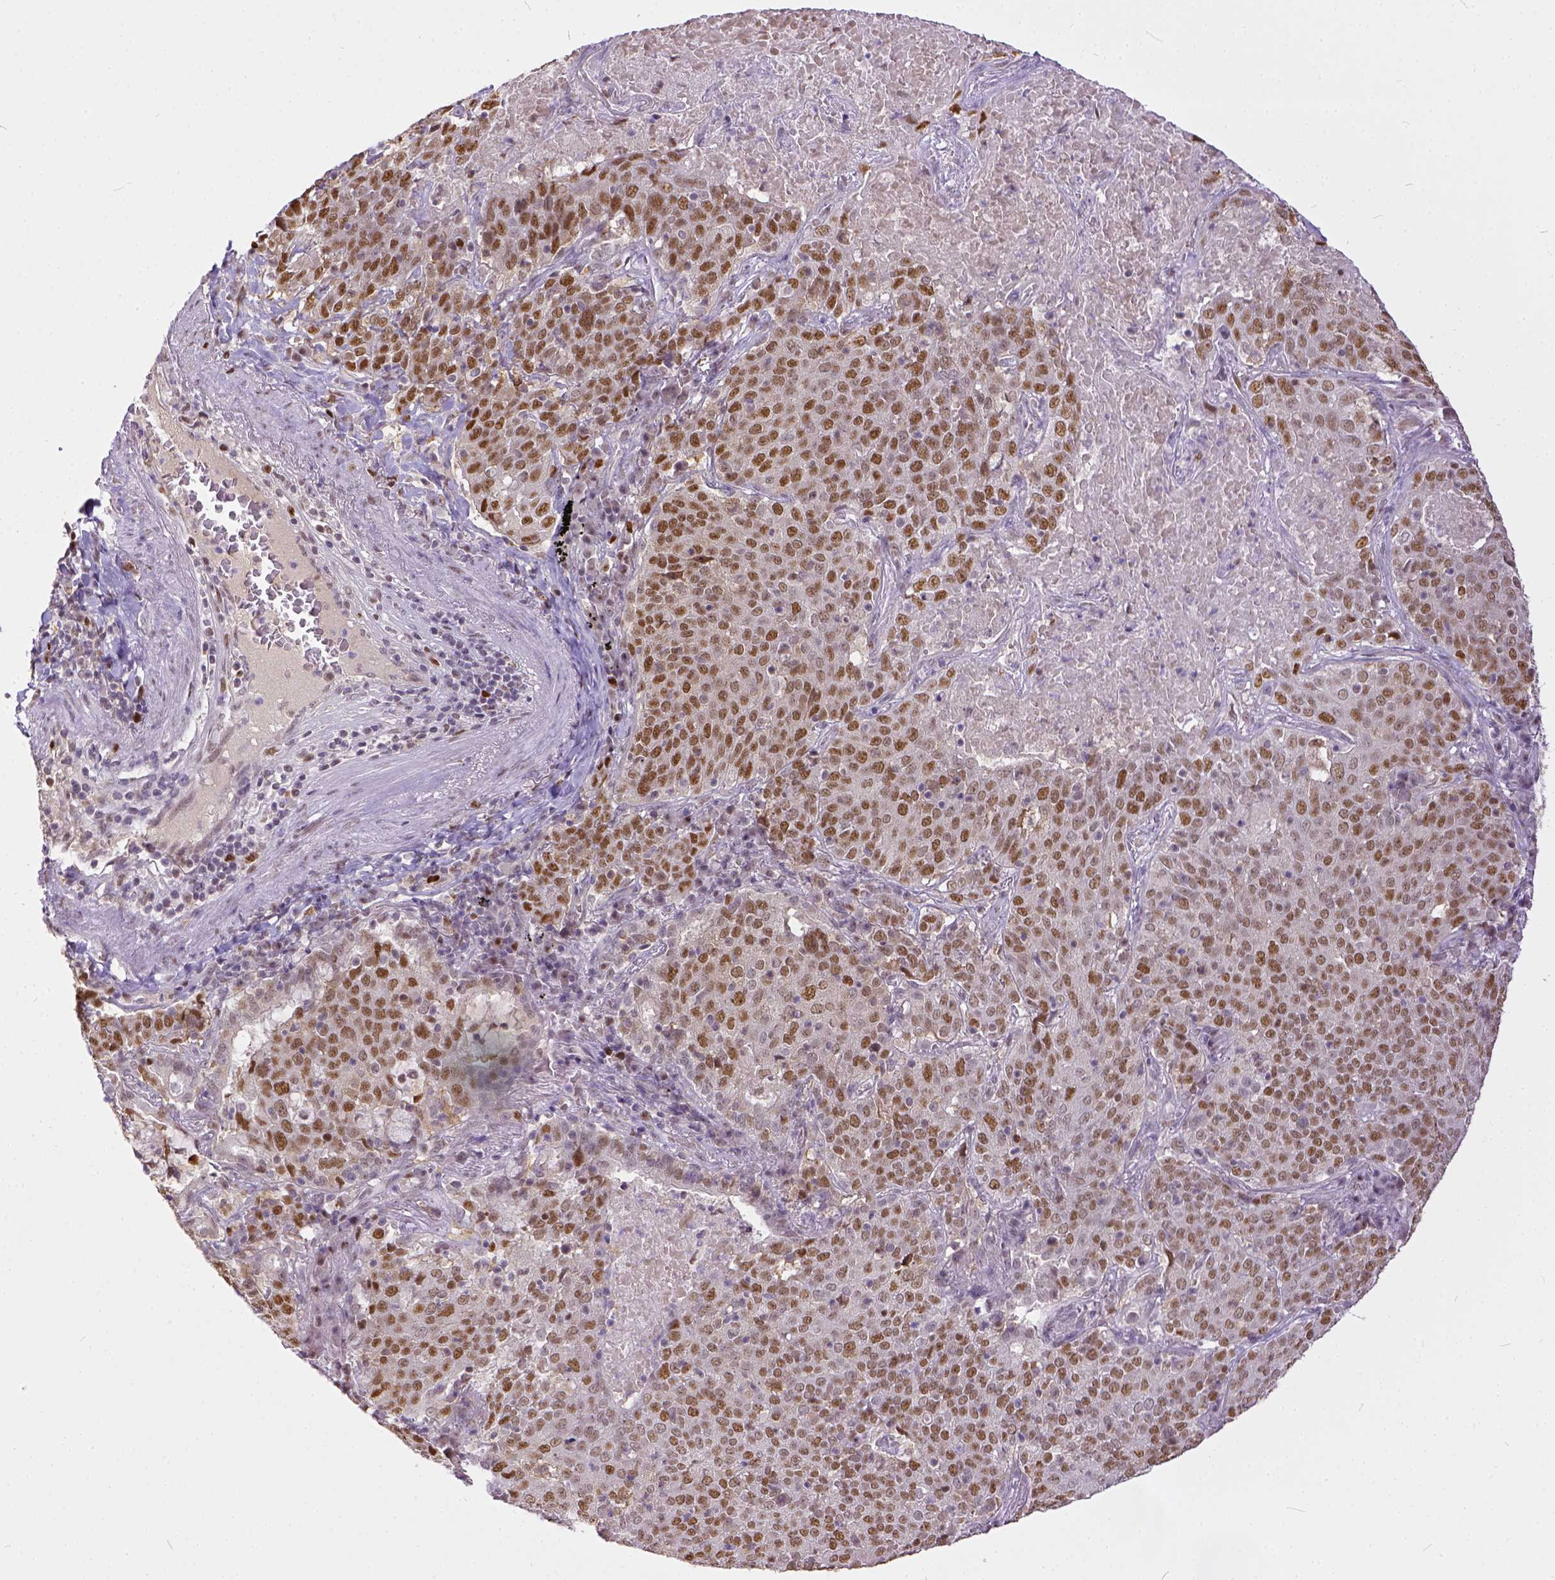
{"staining": {"intensity": "moderate", "quantity": ">75%", "location": "nuclear"}, "tissue": "lung cancer", "cell_type": "Tumor cells", "image_type": "cancer", "snomed": [{"axis": "morphology", "description": "Squamous cell carcinoma, NOS"}, {"axis": "topography", "description": "Lung"}], "caption": "Immunohistochemical staining of lung cancer (squamous cell carcinoma) shows moderate nuclear protein staining in about >75% of tumor cells. Nuclei are stained in blue.", "gene": "ERCC1", "patient": {"sex": "male", "age": 82}}